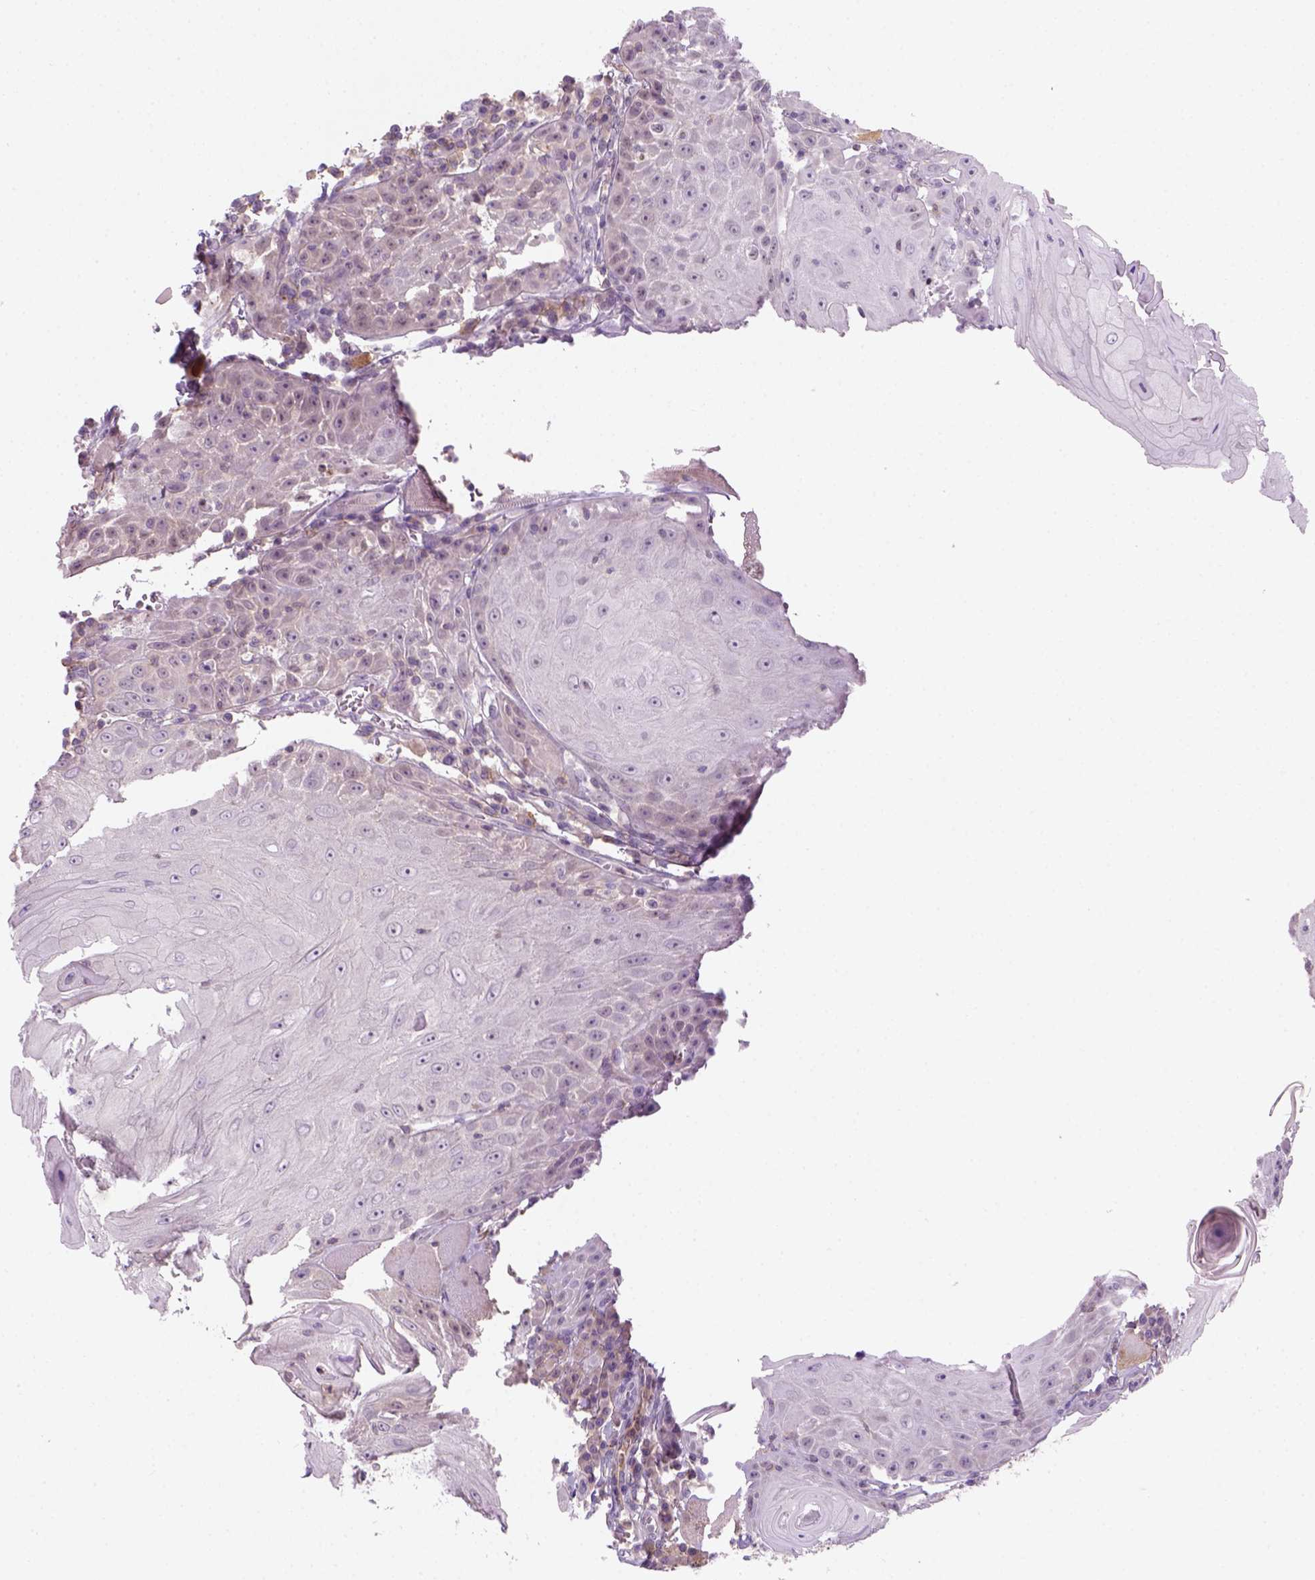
{"staining": {"intensity": "negative", "quantity": "none", "location": "none"}, "tissue": "head and neck cancer", "cell_type": "Tumor cells", "image_type": "cancer", "snomed": [{"axis": "morphology", "description": "Squamous cell carcinoma, NOS"}, {"axis": "topography", "description": "Head-Neck"}], "caption": "The immunohistochemistry (IHC) image has no significant positivity in tumor cells of squamous cell carcinoma (head and neck) tissue.", "gene": "GOT1", "patient": {"sex": "male", "age": 52}}